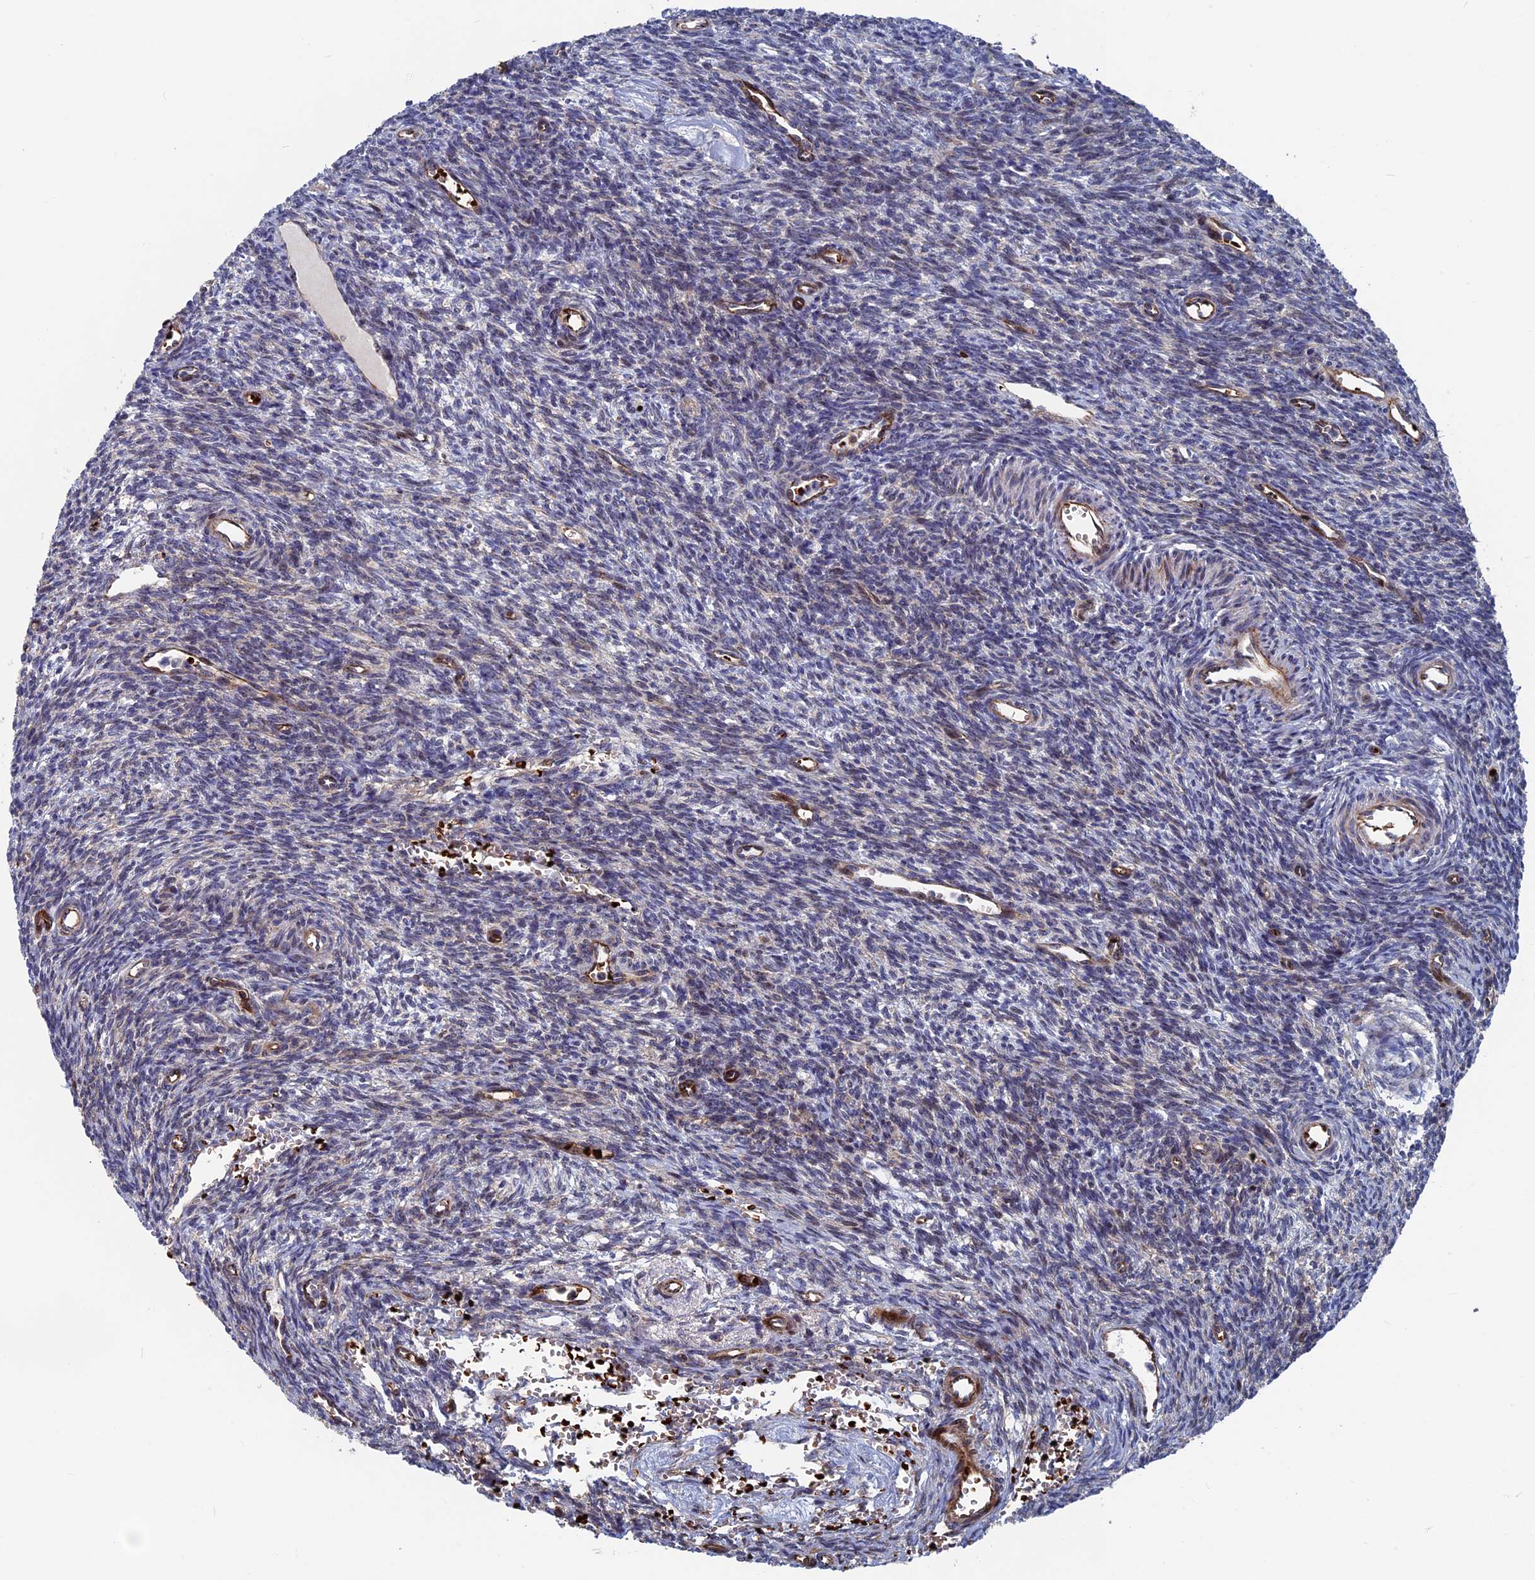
{"staining": {"intensity": "negative", "quantity": "none", "location": "none"}, "tissue": "ovary", "cell_type": "Ovarian stroma cells", "image_type": "normal", "snomed": [{"axis": "morphology", "description": "Normal tissue, NOS"}, {"axis": "topography", "description": "Ovary"}], "caption": "The histopathology image shows no staining of ovarian stroma cells in normal ovary.", "gene": "EXOSC9", "patient": {"sex": "female", "age": 39}}